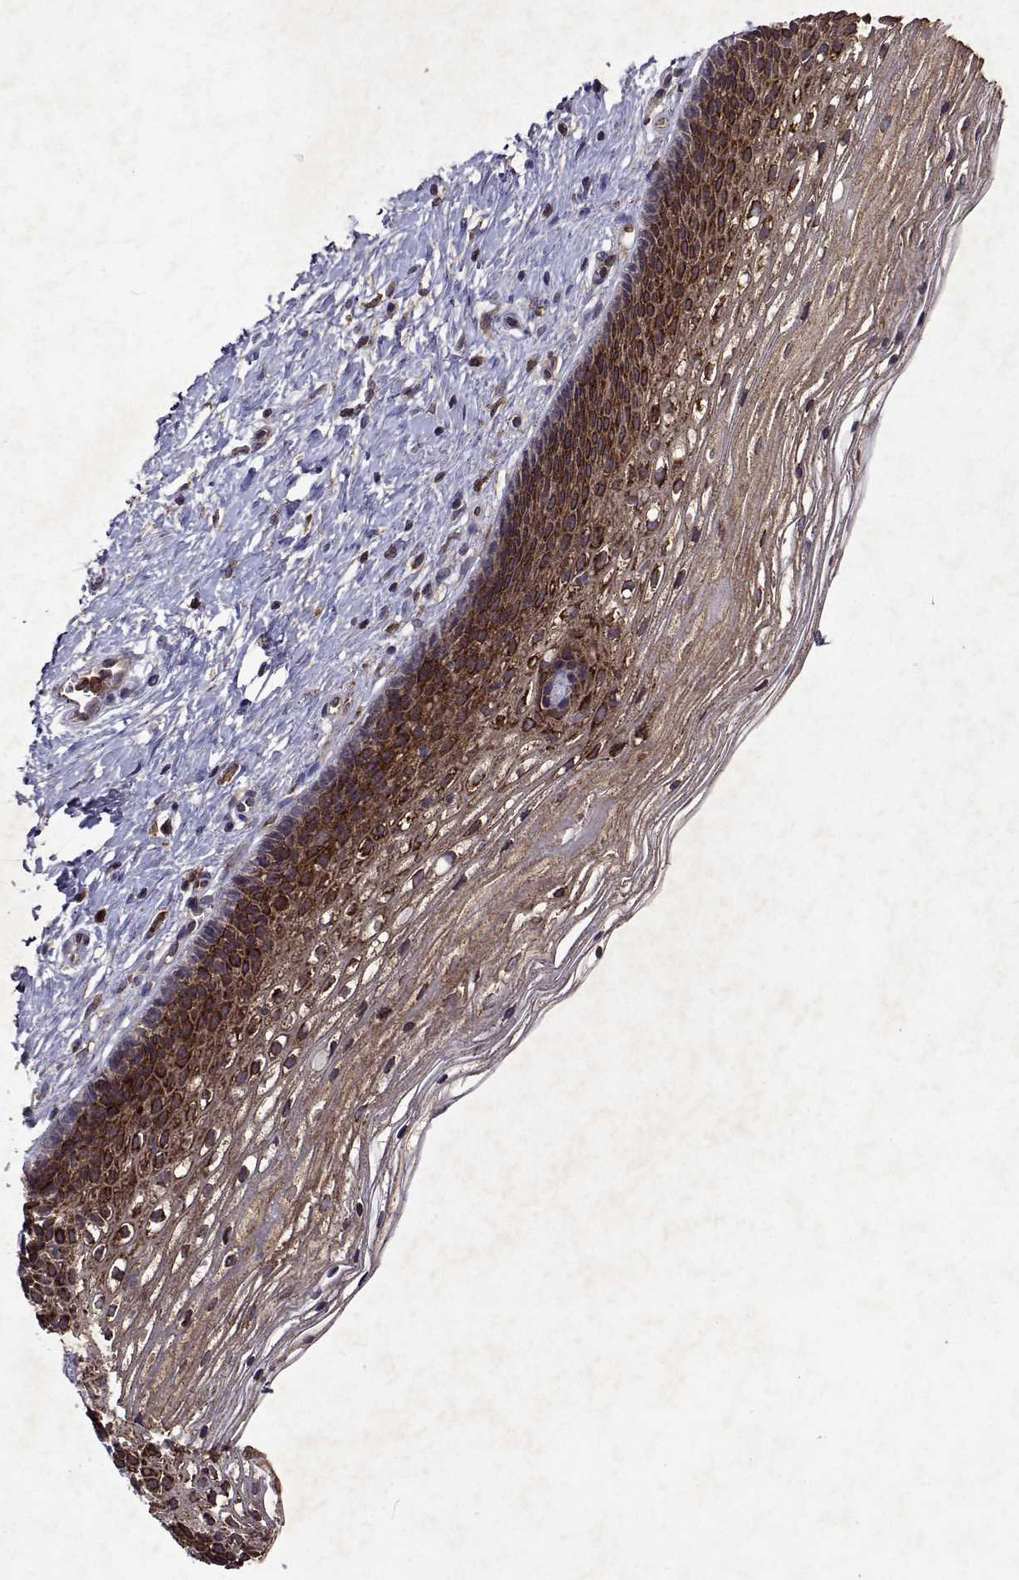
{"staining": {"intensity": "weak", "quantity": ">75%", "location": "cytoplasmic/membranous"}, "tissue": "cervix", "cell_type": "Glandular cells", "image_type": "normal", "snomed": [{"axis": "morphology", "description": "Normal tissue, NOS"}, {"axis": "topography", "description": "Cervix"}], "caption": "Cervix was stained to show a protein in brown. There is low levels of weak cytoplasmic/membranous expression in about >75% of glandular cells.", "gene": "TARBP2", "patient": {"sex": "female", "age": 34}}